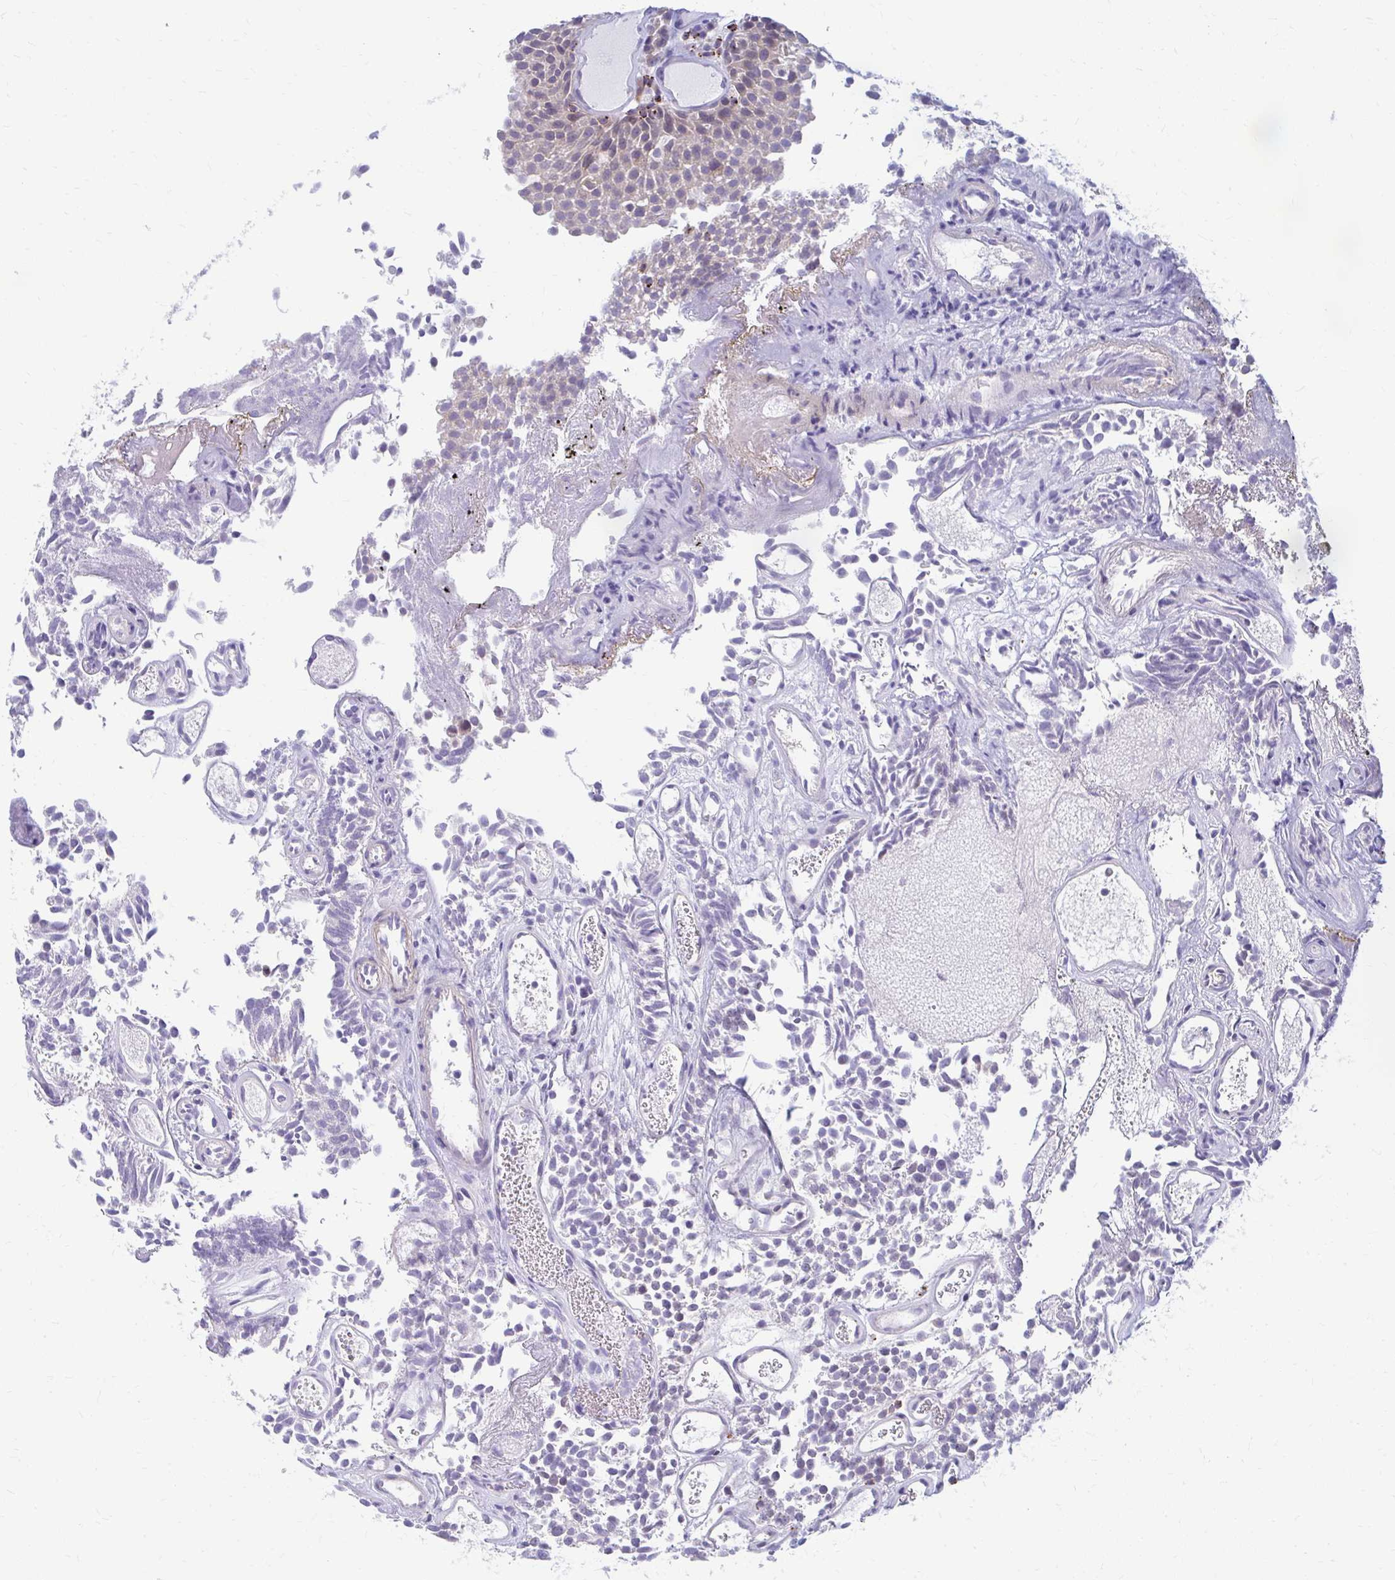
{"staining": {"intensity": "weak", "quantity": "<25%", "location": "cytoplasmic/membranous"}, "tissue": "urothelial cancer", "cell_type": "Tumor cells", "image_type": "cancer", "snomed": [{"axis": "morphology", "description": "Urothelial carcinoma, Low grade"}, {"axis": "topography", "description": "Urinary bladder"}], "caption": "Tumor cells show no significant staining in urothelial carcinoma (low-grade). (DAB immunohistochemistry (IHC), high magnification).", "gene": "RADIL", "patient": {"sex": "female", "age": 79}}